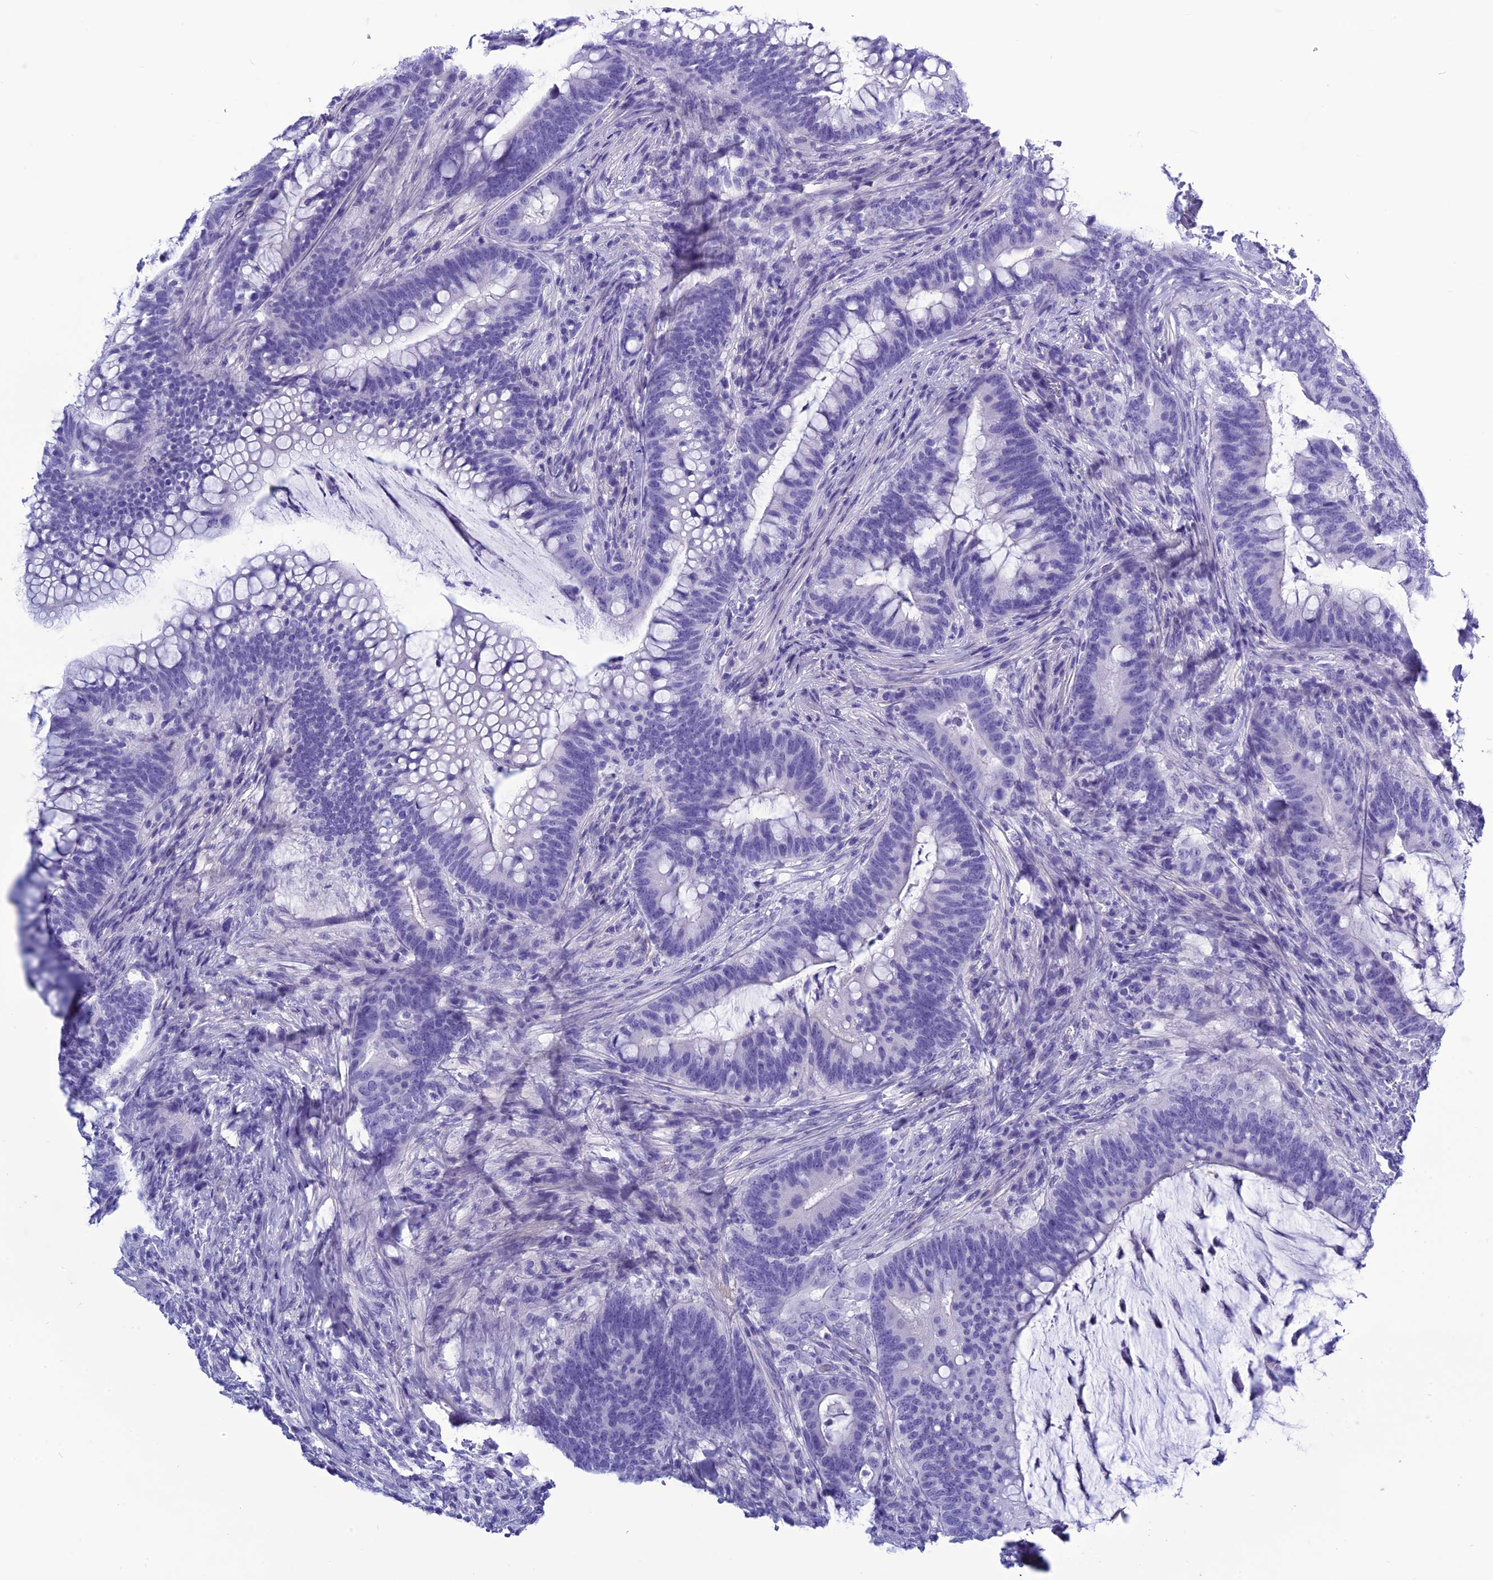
{"staining": {"intensity": "negative", "quantity": "none", "location": "none"}, "tissue": "colorectal cancer", "cell_type": "Tumor cells", "image_type": "cancer", "snomed": [{"axis": "morphology", "description": "Adenocarcinoma, NOS"}, {"axis": "topography", "description": "Colon"}], "caption": "IHC micrograph of neoplastic tissue: human adenocarcinoma (colorectal) stained with DAB displays no significant protein expression in tumor cells. Nuclei are stained in blue.", "gene": "BBS2", "patient": {"sex": "female", "age": 66}}